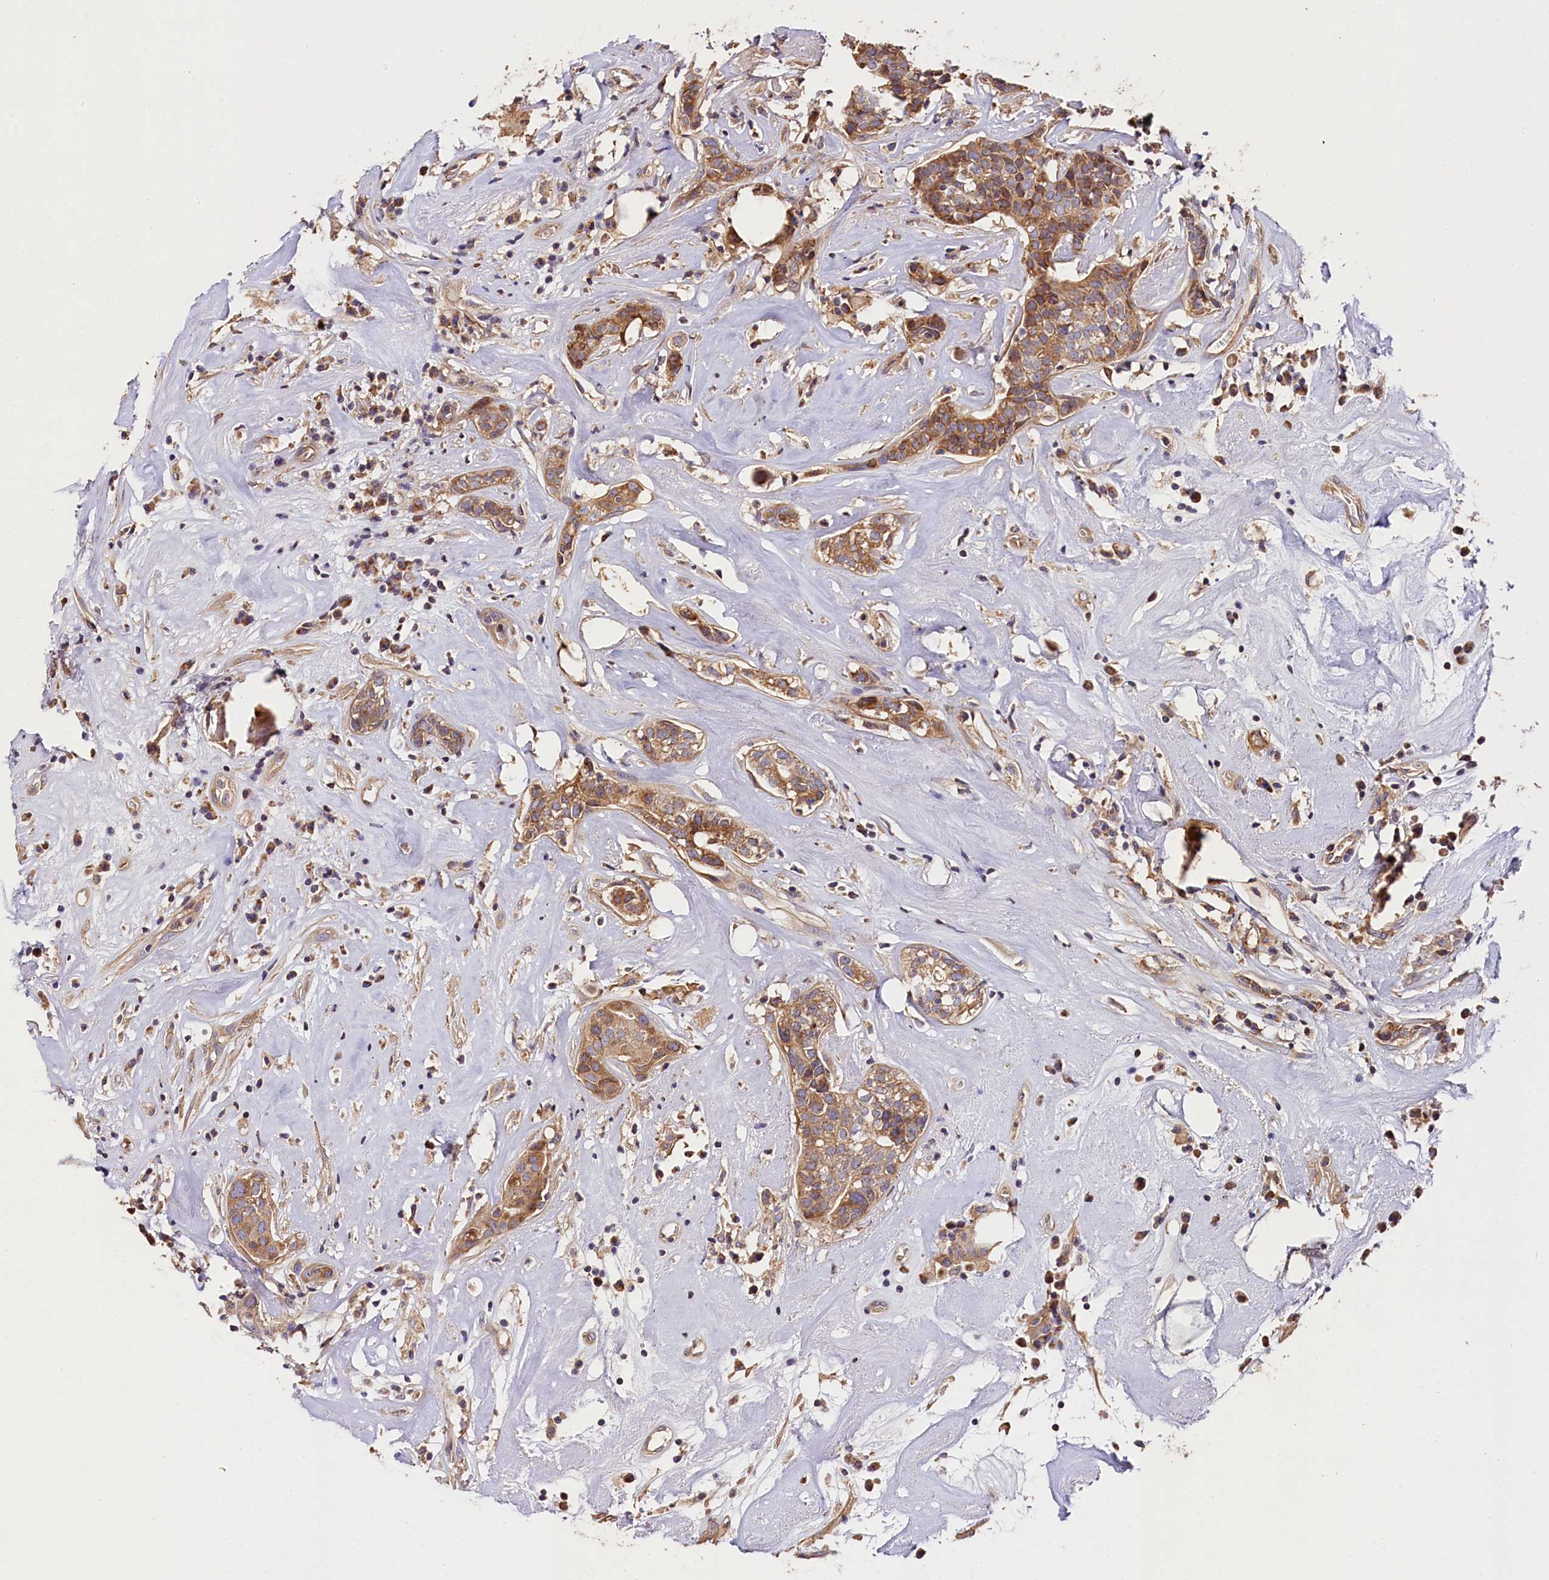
{"staining": {"intensity": "moderate", "quantity": ">75%", "location": "cytoplasmic/membranous"}, "tissue": "head and neck cancer", "cell_type": "Tumor cells", "image_type": "cancer", "snomed": [{"axis": "morphology", "description": "Adenocarcinoma, NOS"}, {"axis": "topography", "description": "Salivary gland"}, {"axis": "topography", "description": "Head-Neck"}], "caption": "A high-resolution image shows IHC staining of head and neck cancer, which demonstrates moderate cytoplasmic/membranous staining in approximately >75% of tumor cells. Ihc stains the protein of interest in brown and the nuclei are stained blue.", "gene": "KATNB1", "patient": {"sex": "female", "age": 65}}